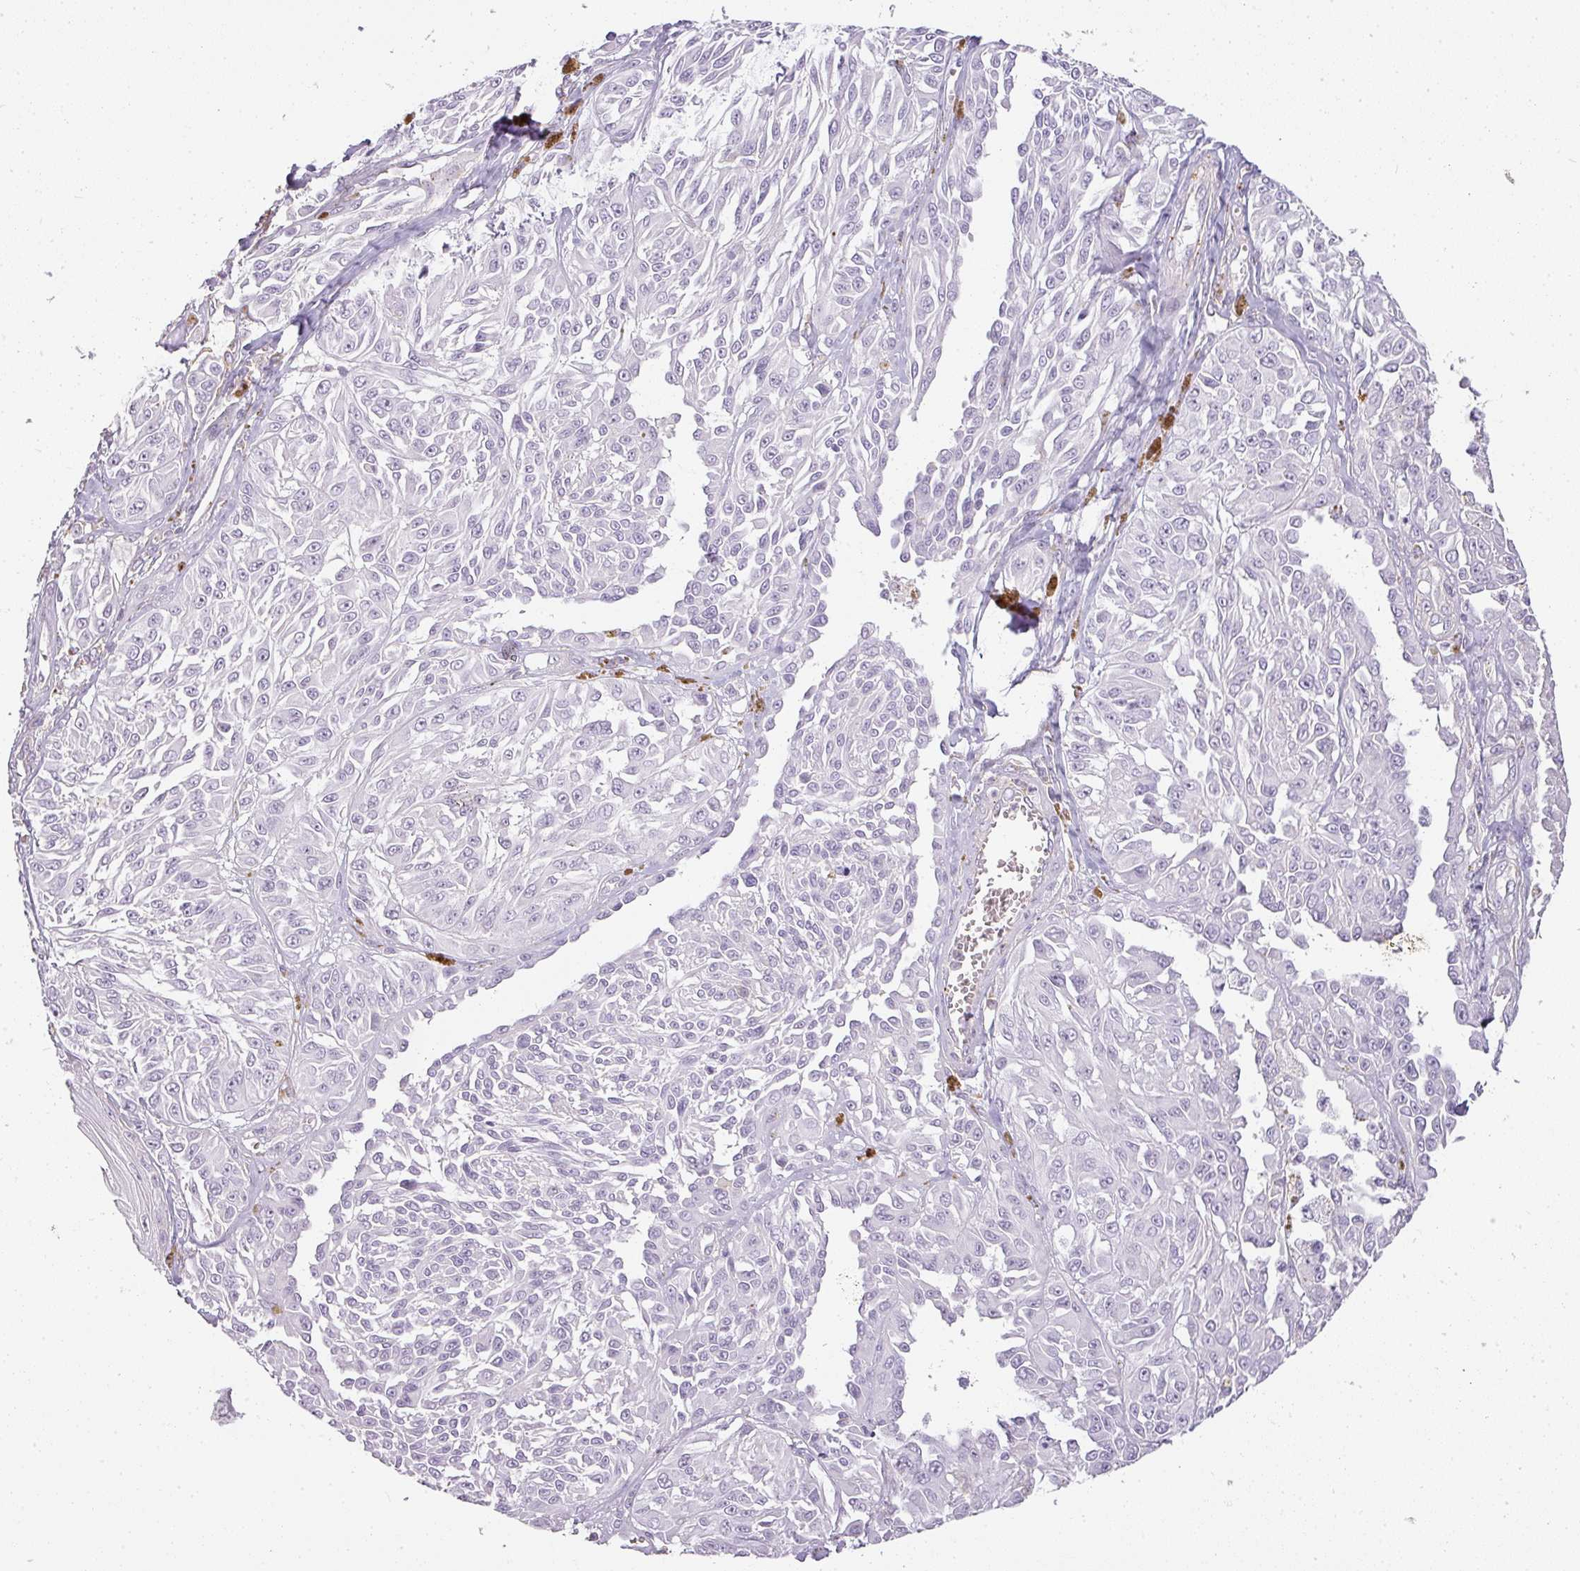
{"staining": {"intensity": "negative", "quantity": "none", "location": "none"}, "tissue": "melanoma", "cell_type": "Tumor cells", "image_type": "cancer", "snomed": [{"axis": "morphology", "description": "Malignant melanoma, NOS"}, {"axis": "topography", "description": "Skin"}], "caption": "Melanoma was stained to show a protein in brown. There is no significant expression in tumor cells.", "gene": "TMEM42", "patient": {"sex": "male", "age": 94}}